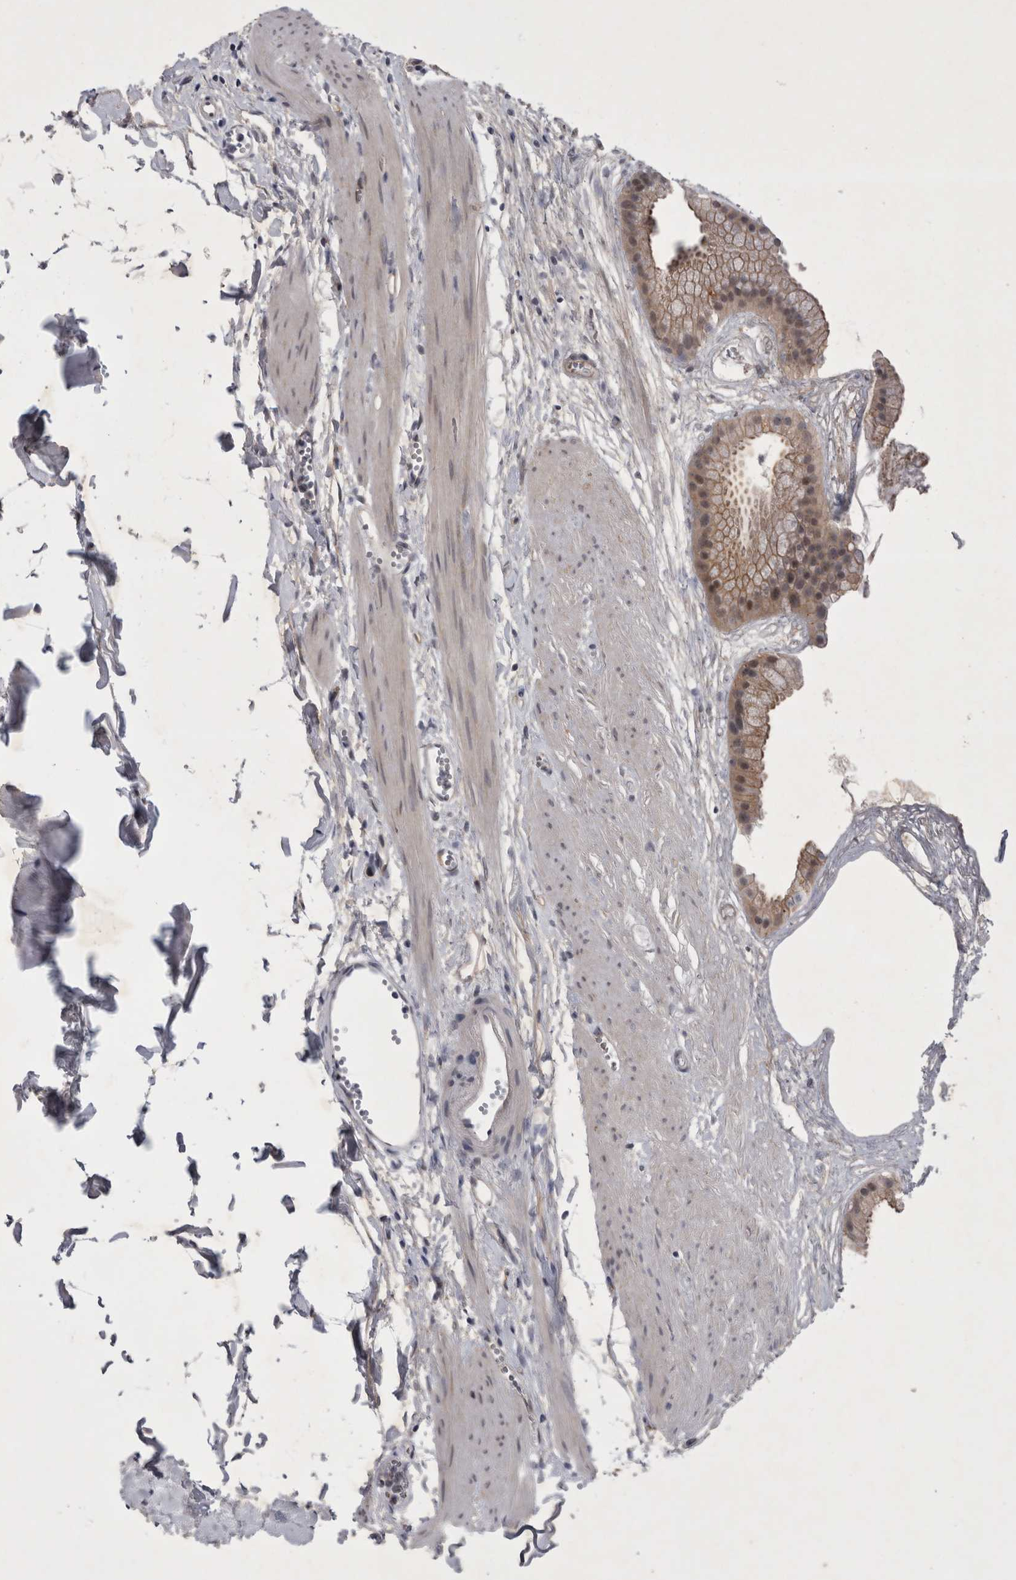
{"staining": {"intensity": "weak", "quantity": ">75%", "location": "cytoplasmic/membranous,nuclear"}, "tissue": "gallbladder", "cell_type": "Glandular cells", "image_type": "normal", "snomed": [{"axis": "morphology", "description": "Normal tissue, NOS"}, {"axis": "topography", "description": "Gallbladder"}], "caption": "Immunohistochemistry image of unremarkable gallbladder: human gallbladder stained using immunohistochemistry (IHC) shows low levels of weak protein expression localized specifically in the cytoplasmic/membranous,nuclear of glandular cells, appearing as a cytoplasmic/membranous,nuclear brown color.", "gene": "PARP11", "patient": {"sex": "female", "age": 64}}